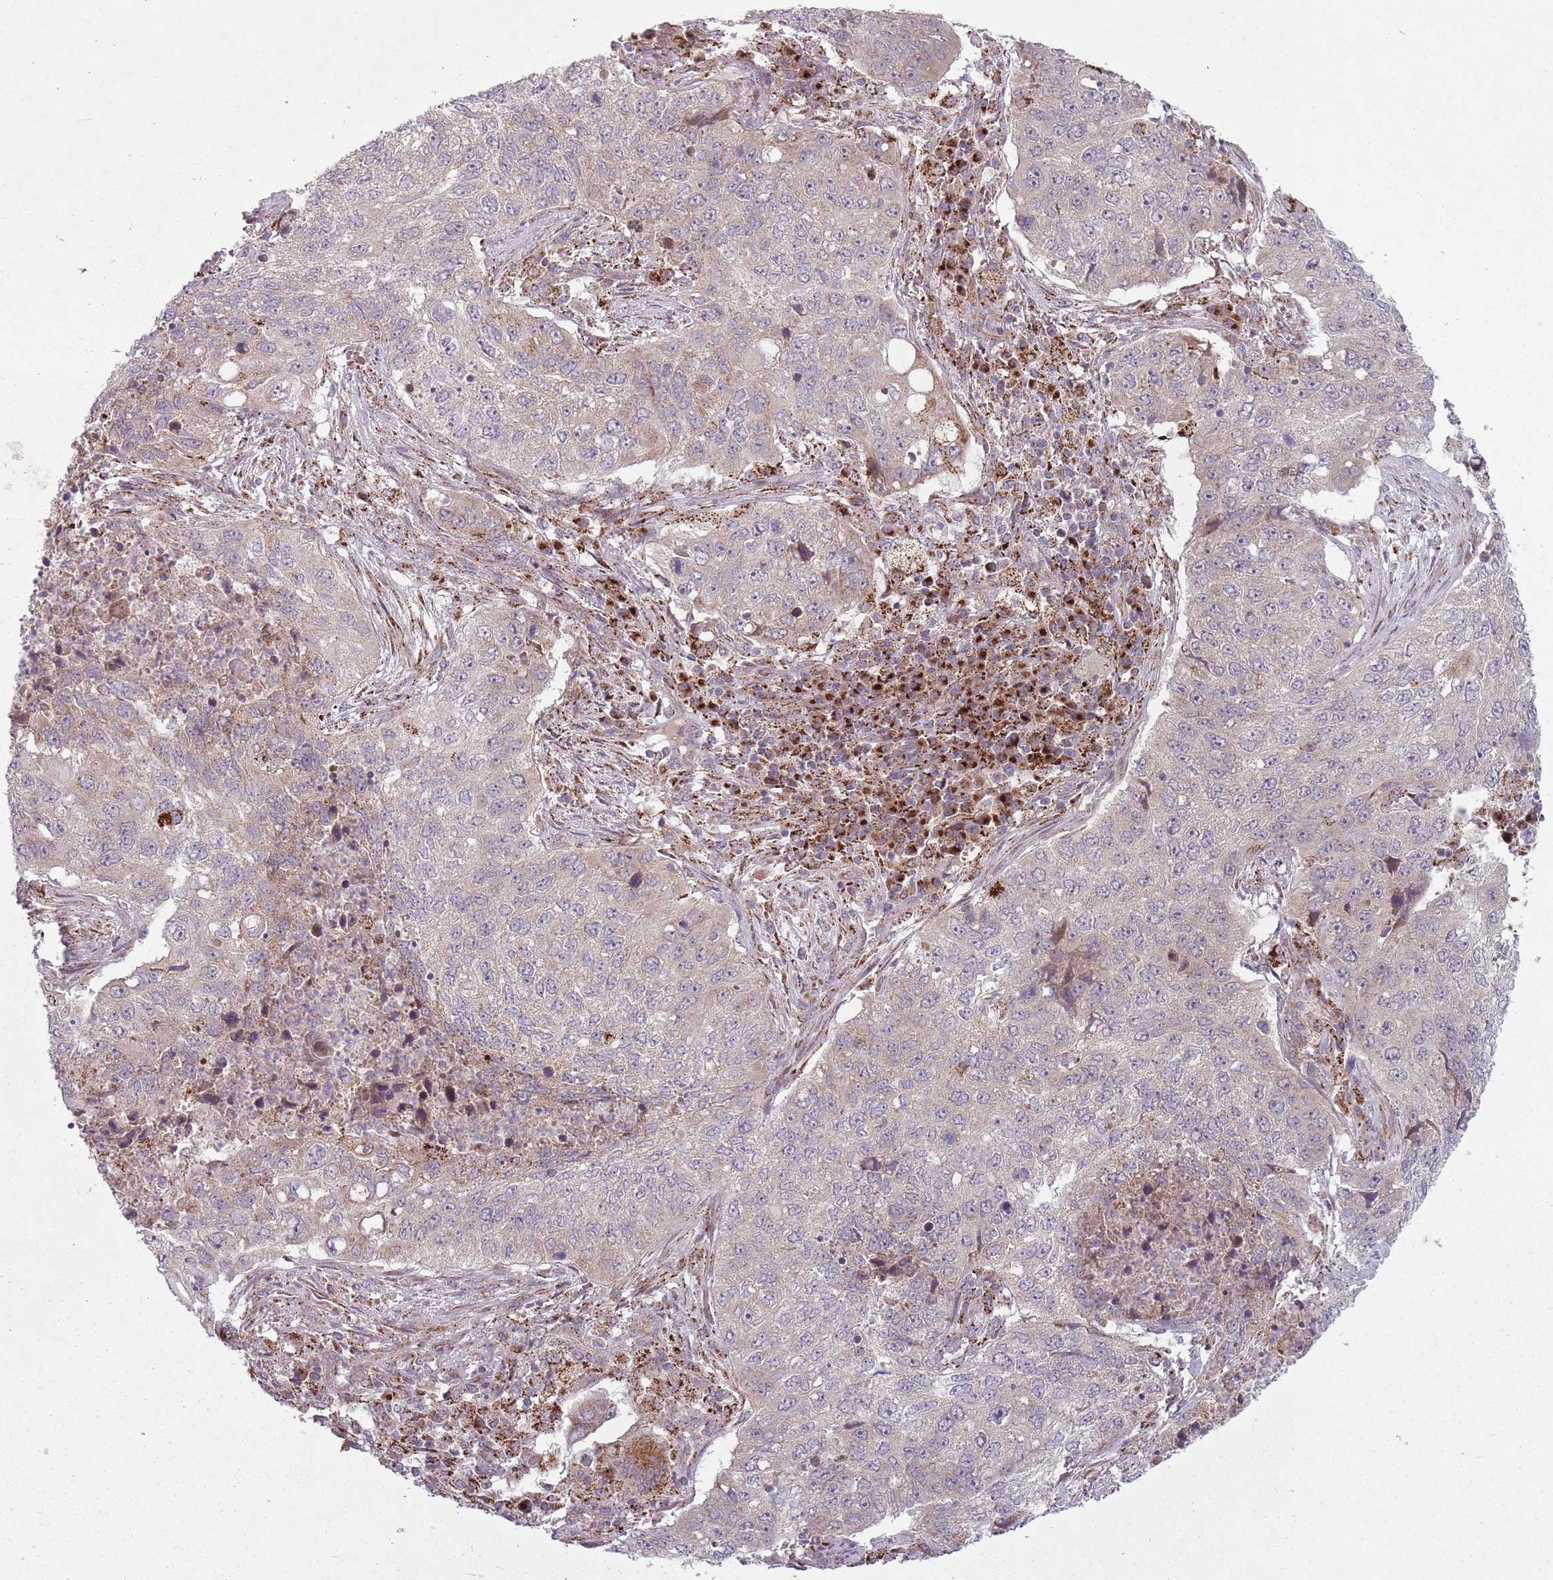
{"staining": {"intensity": "negative", "quantity": "none", "location": "none"}, "tissue": "lung cancer", "cell_type": "Tumor cells", "image_type": "cancer", "snomed": [{"axis": "morphology", "description": "Squamous cell carcinoma, NOS"}, {"axis": "topography", "description": "Lung"}], "caption": "Tumor cells are negative for brown protein staining in squamous cell carcinoma (lung).", "gene": "OR10Q1", "patient": {"sex": "female", "age": 63}}